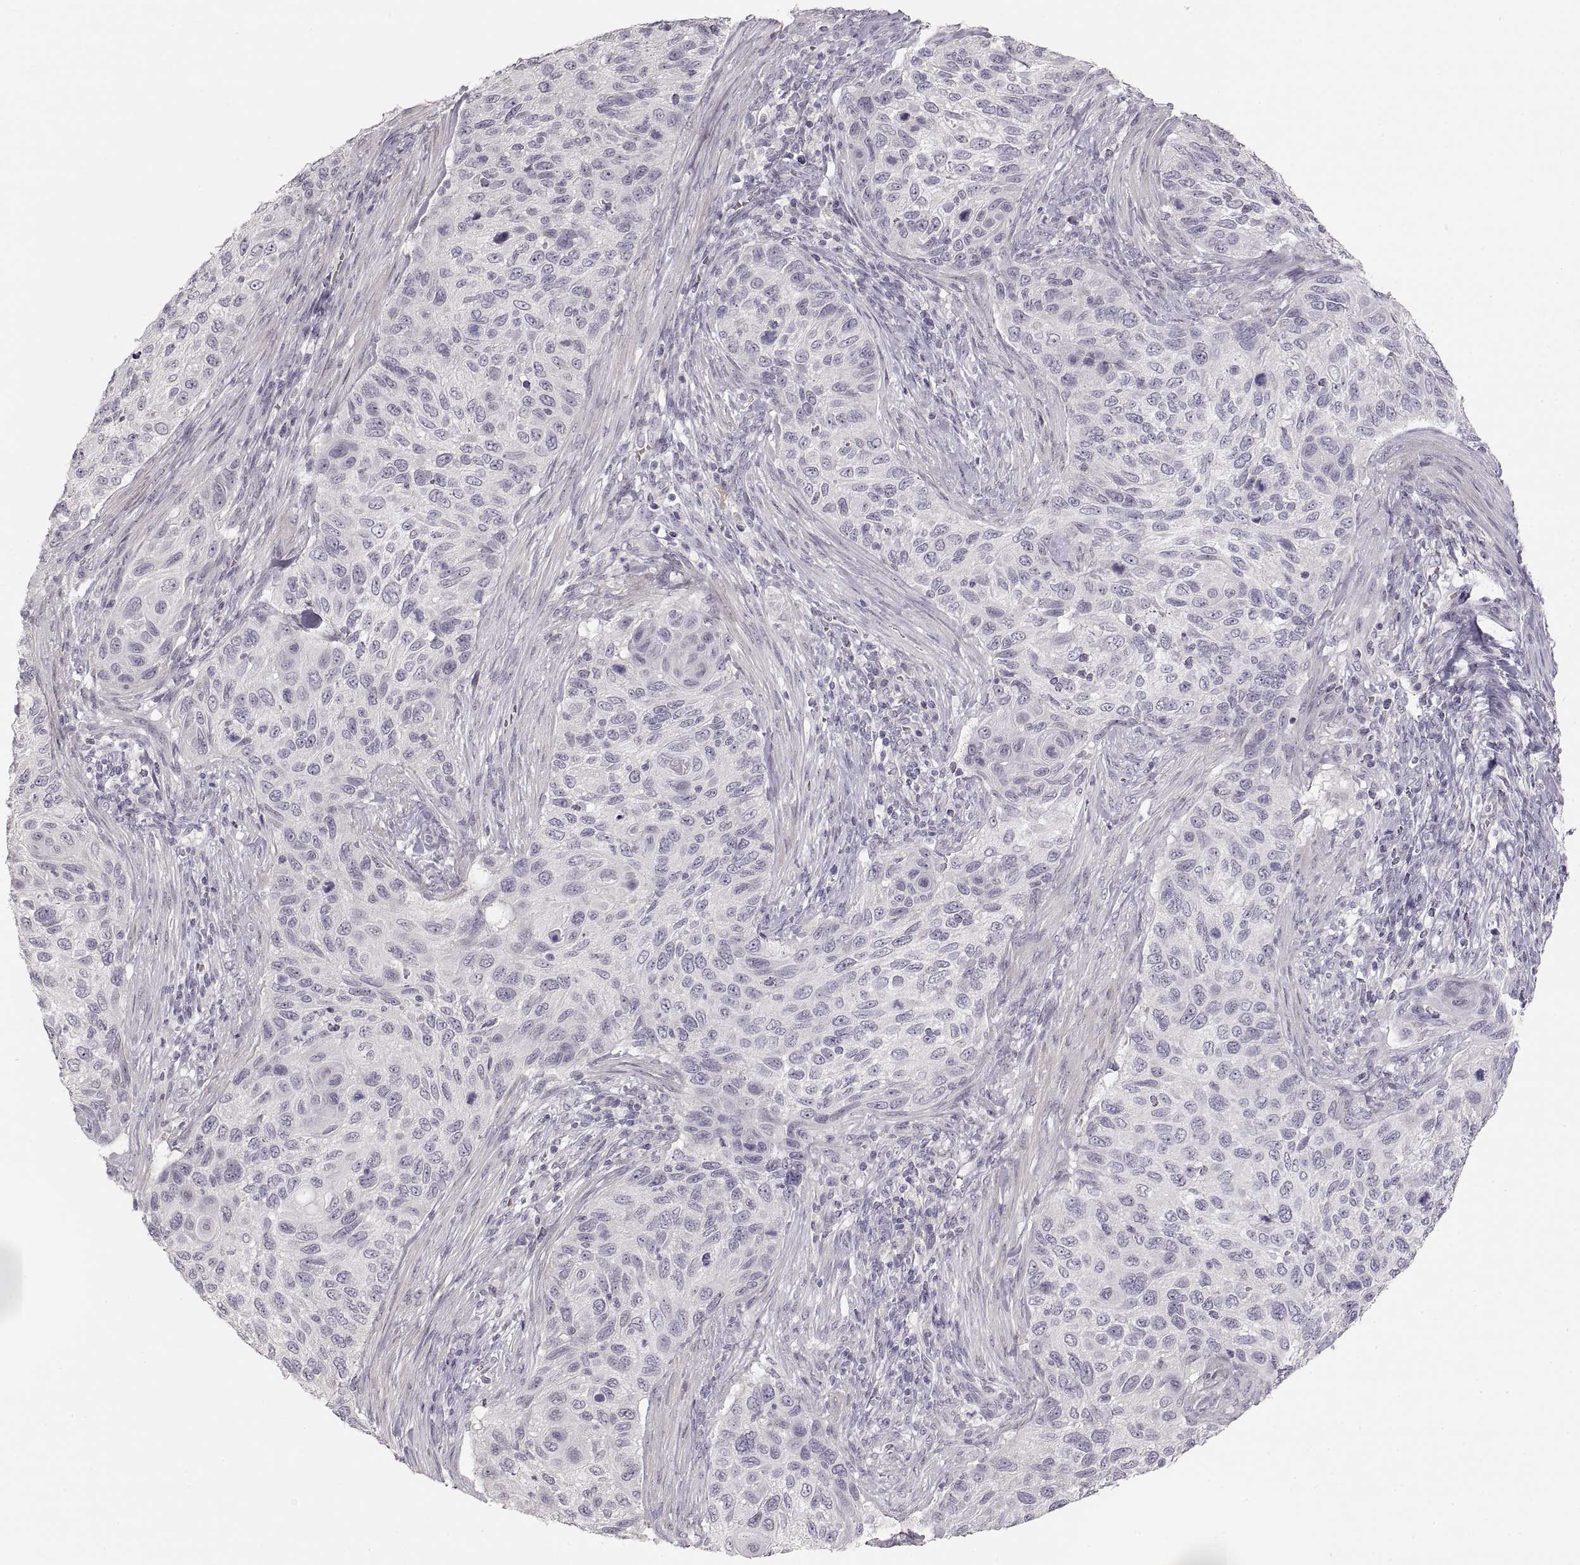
{"staining": {"intensity": "negative", "quantity": "none", "location": "none"}, "tissue": "cervical cancer", "cell_type": "Tumor cells", "image_type": "cancer", "snomed": [{"axis": "morphology", "description": "Squamous cell carcinoma, NOS"}, {"axis": "topography", "description": "Cervix"}], "caption": "A micrograph of human cervical cancer (squamous cell carcinoma) is negative for staining in tumor cells.", "gene": "PCSK2", "patient": {"sex": "female", "age": 70}}